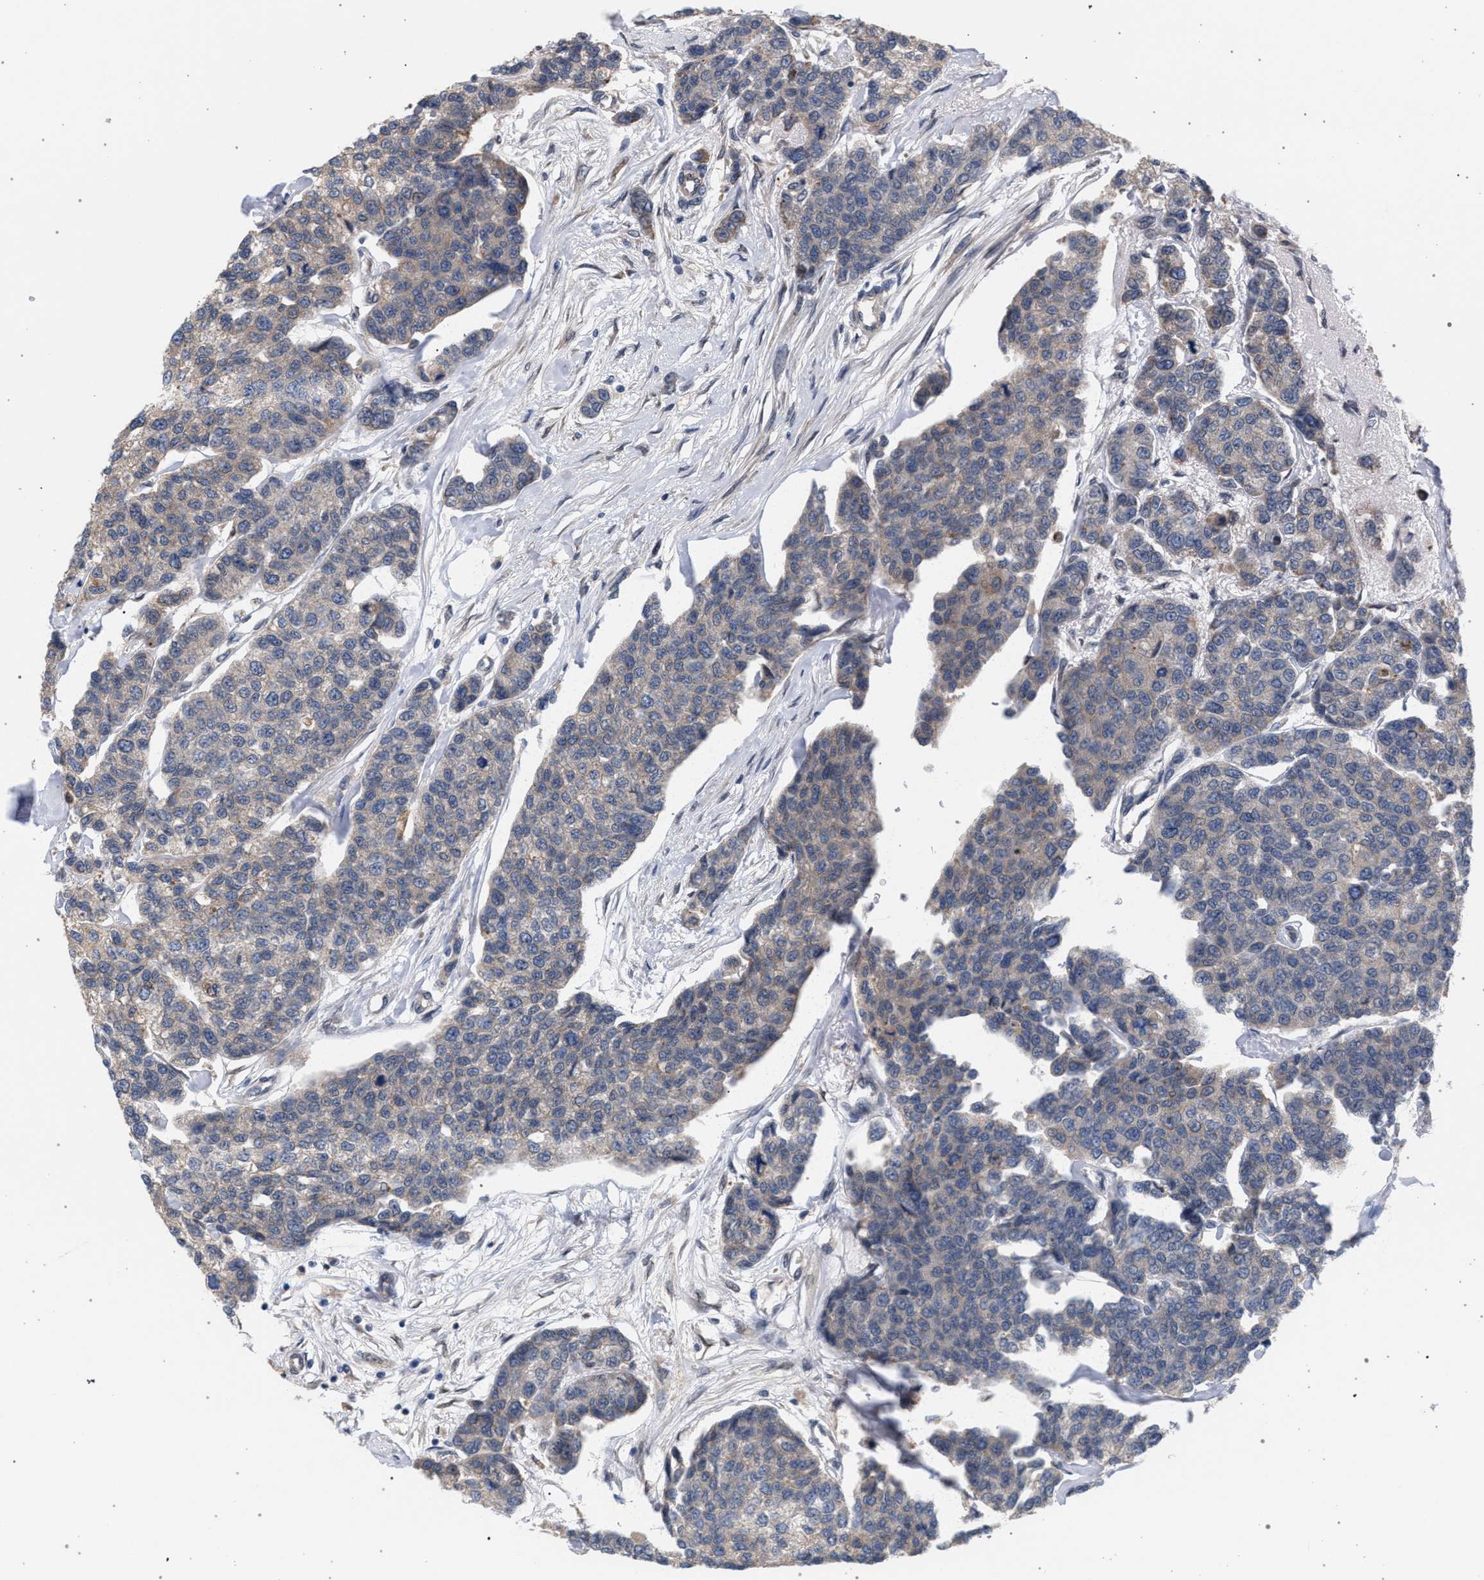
{"staining": {"intensity": "weak", "quantity": "<25%", "location": "cytoplasmic/membranous"}, "tissue": "breast cancer", "cell_type": "Tumor cells", "image_type": "cancer", "snomed": [{"axis": "morphology", "description": "Duct carcinoma"}, {"axis": "topography", "description": "Breast"}], "caption": "Tumor cells show no significant staining in breast cancer.", "gene": "ARPC5L", "patient": {"sex": "female", "age": 51}}